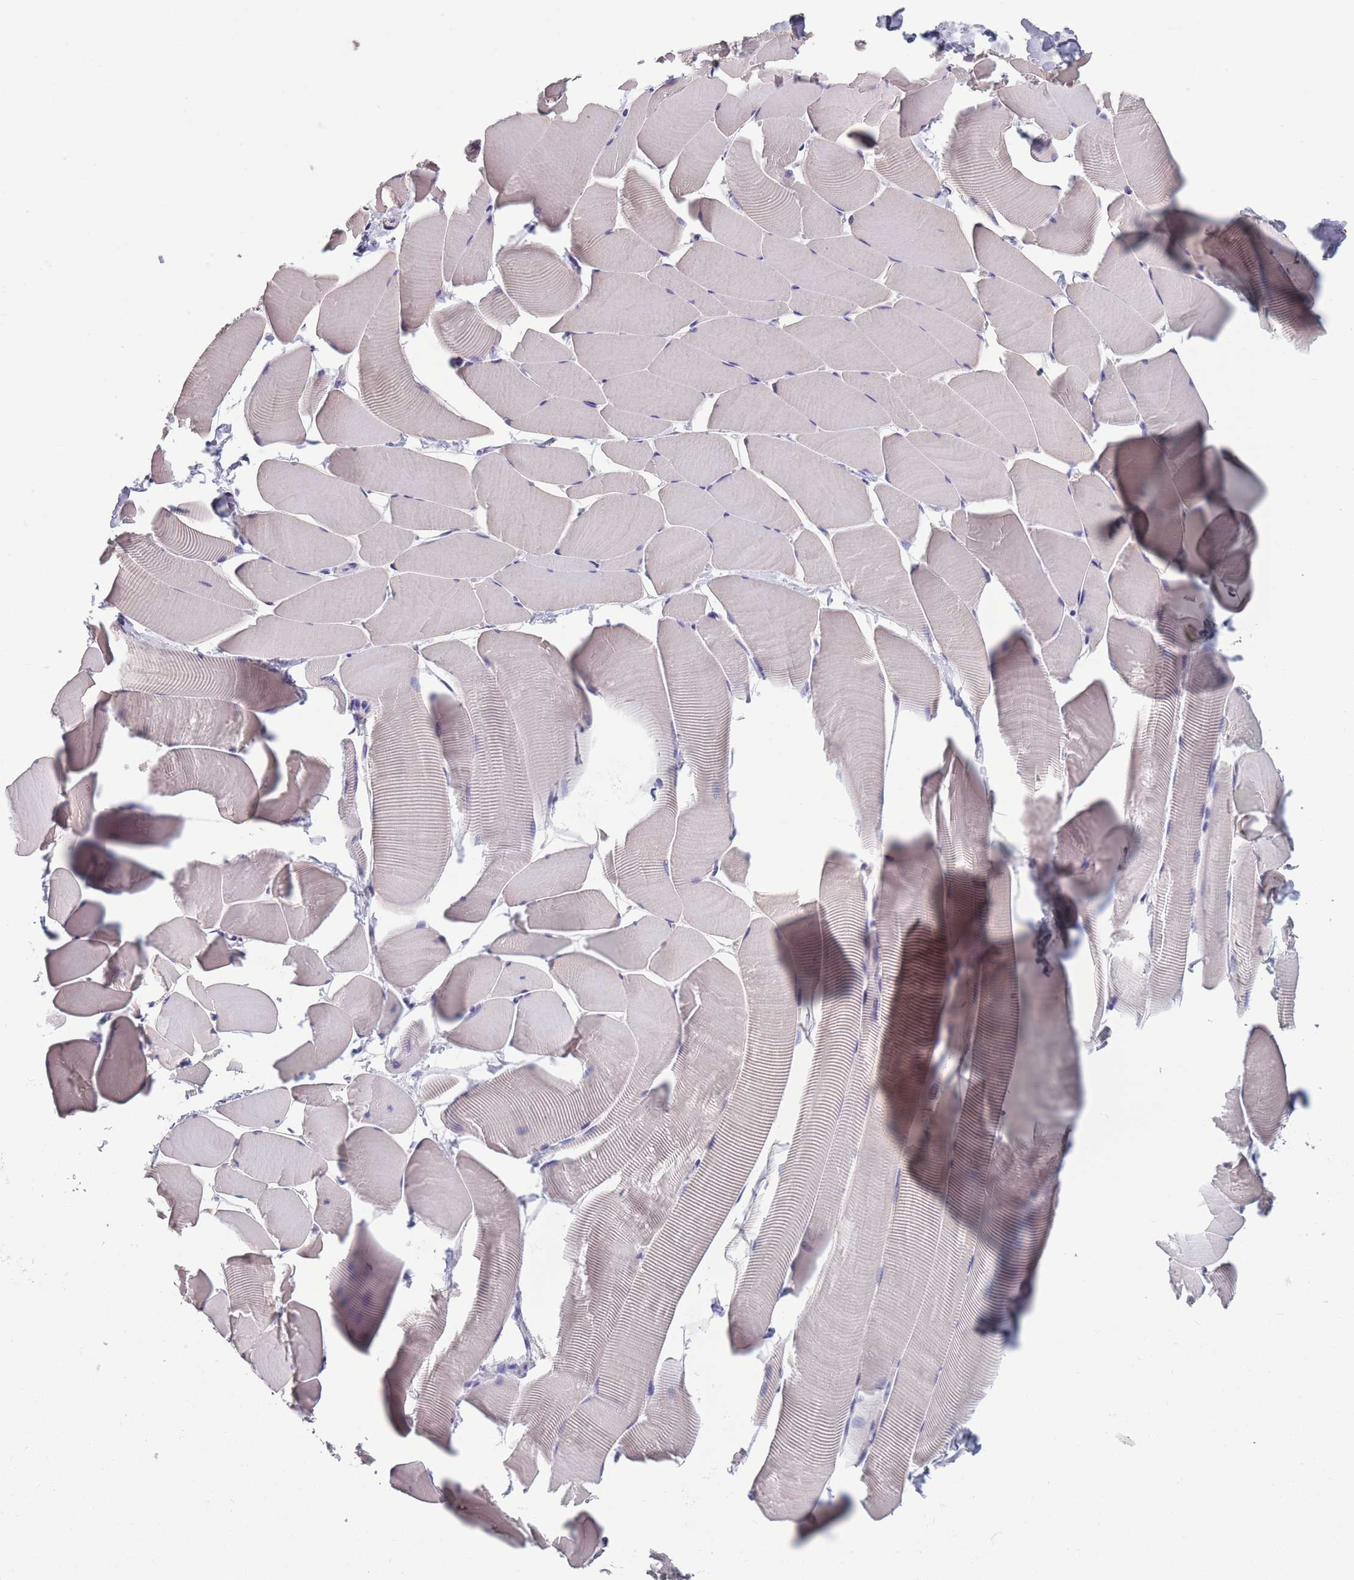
{"staining": {"intensity": "negative", "quantity": "none", "location": "none"}, "tissue": "skeletal muscle", "cell_type": "Myocytes", "image_type": "normal", "snomed": [{"axis": "morphology", "description": "Normal tissue, NOS"}, {"axis": "topography", "description": "Skeletal muscle"}], "caption": "Image shows no significant protein staining in myocytes of benign skeletal muscle. Nuclei are stained in blue.", "gene": "OR4C5", "patient": {"sex": "male", "age": 25}}